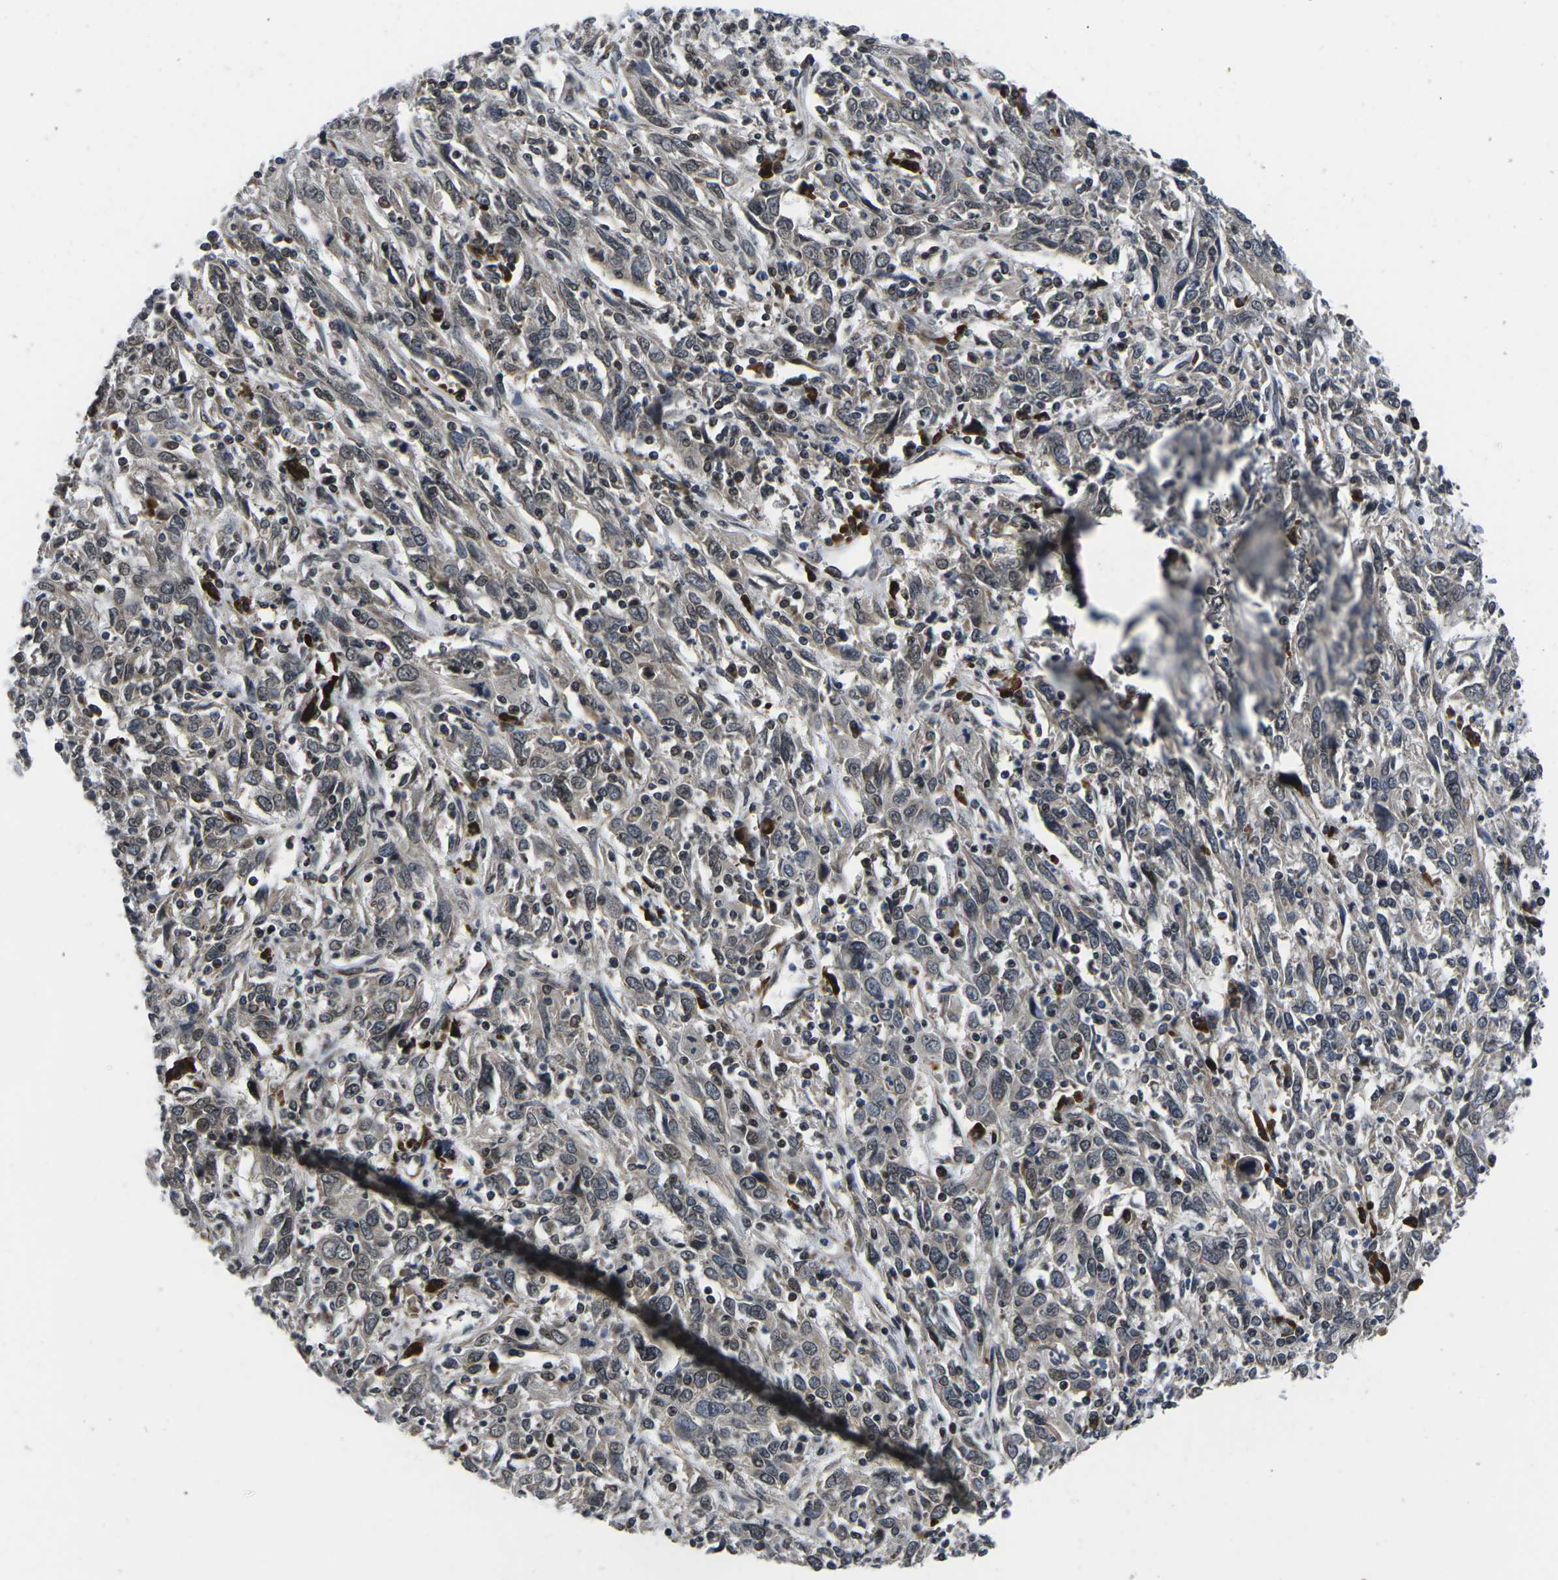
{"staining": {"intensity": "weak", "quantity": "25%-75%", "location": "cytoplasmic/membranous,nuclear"}, "tissue": "cervical cancer", "cell_type": "Tumor cells", "image_type": "cancer", "snomed": [{"axis": "morphology", "description": "Squamous cell carcinoma, NOS"}, {"axis": "topography", "description": "Cervix"}], "caption": "The immunohistochemical stain highlights weak cytoplasmic/membranous and nuclear expression in tumor cells of squamous cell carcinoma (cervical) tissue. Ihc stains the protein of interest in brown and the nuclei are stained blue.", "gene": "CCNE1", "patient": {"sex": "female", "age": 46}}